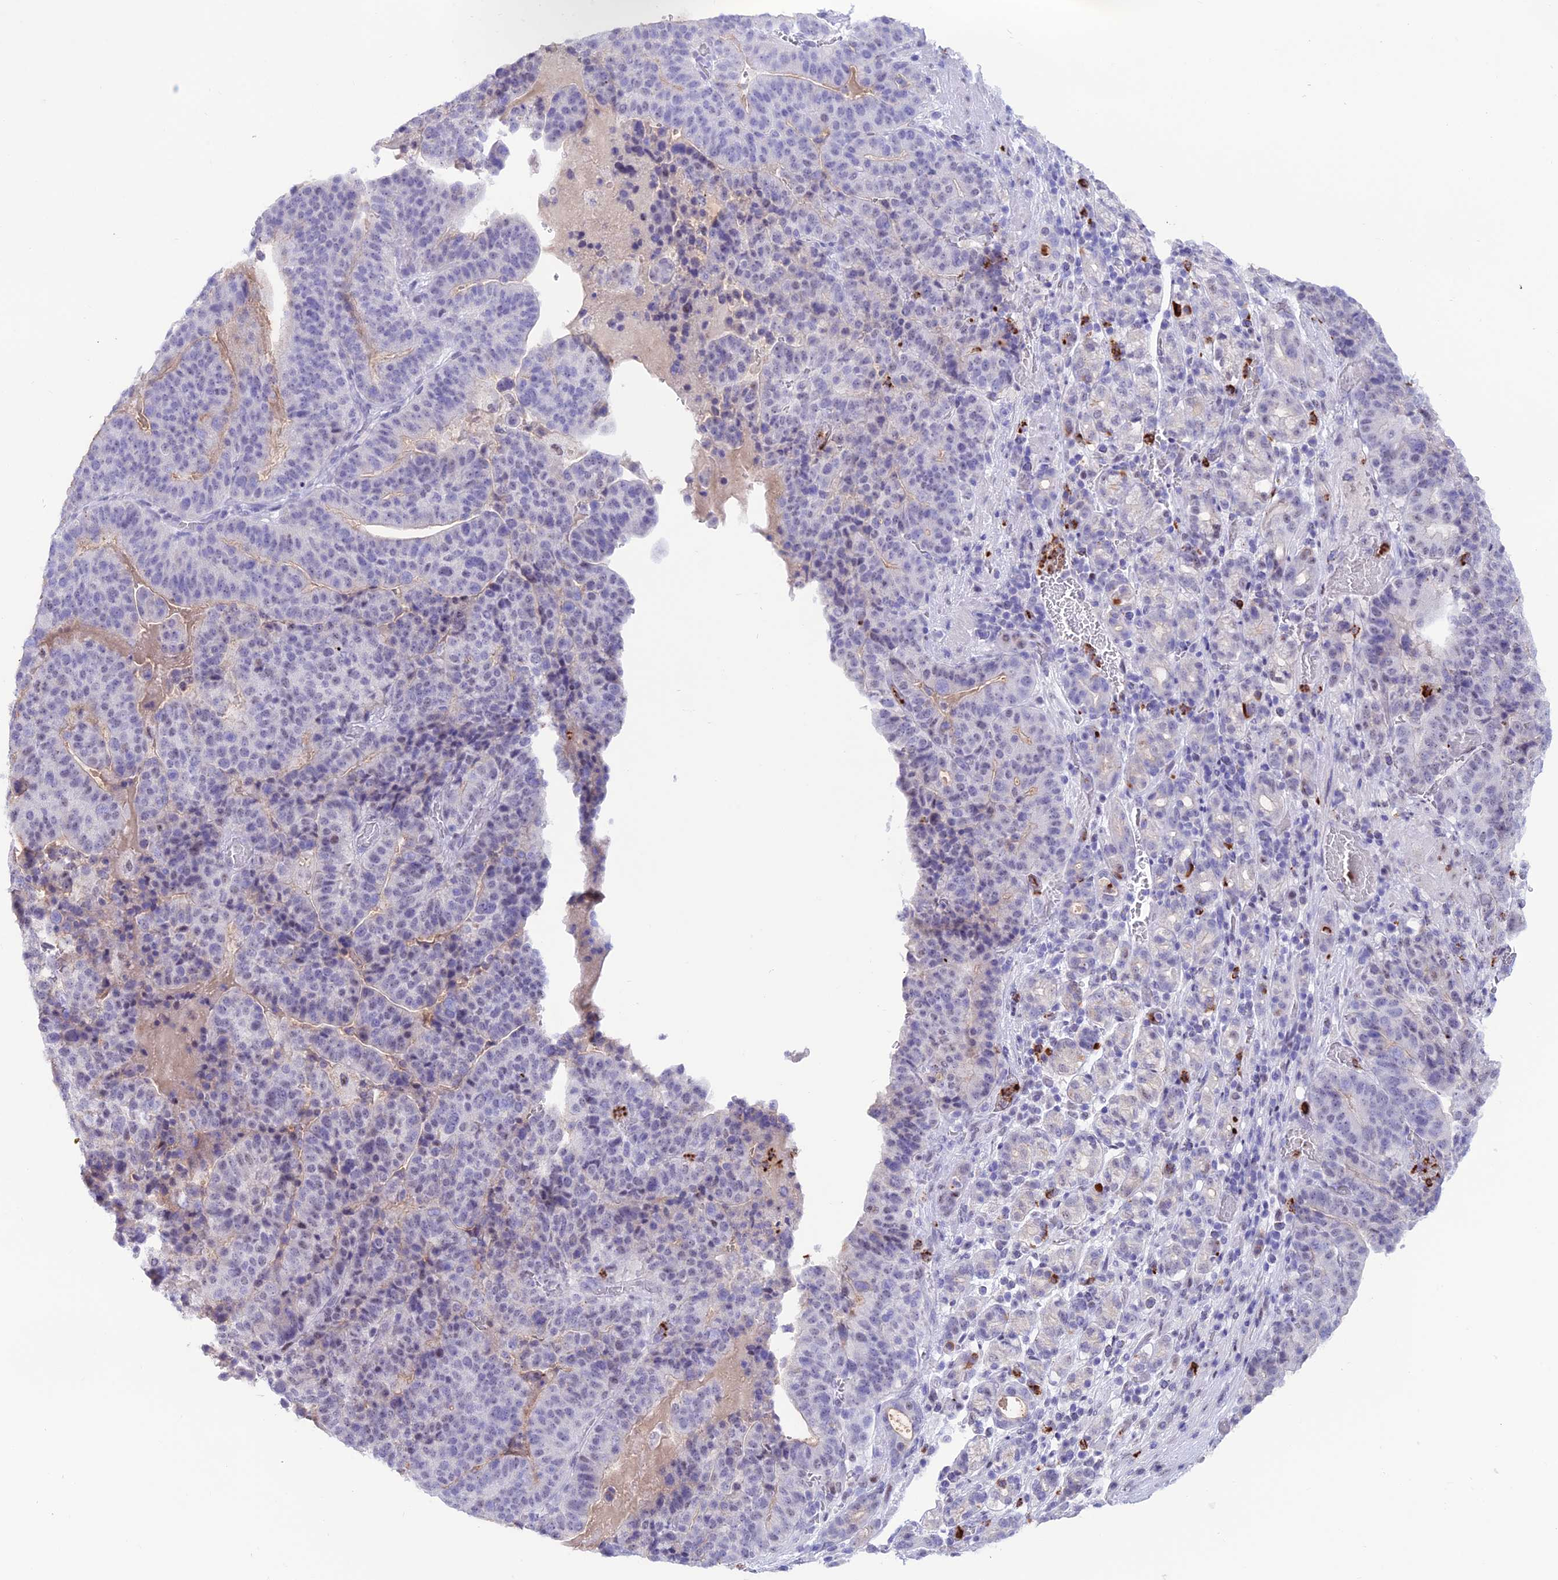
{"staining": {"intensity": "negative", "quantity": "none", "location": "none"}, "tissue": "stomach cancer", "cell_type": "Tumor cells", "image_type": "cancer", "snomed": [{"axis": "morphology", "description": "Adenocarcinoma, NOS"}, {"axis": "topography", "description": "Stomach"}], "caption": "Immunohistochemistry micrograph of neoplastic tissue: stomach cancer (adenocarcinoma) stained with DAB shows no significant protein expression in tumor cells.", "gene": "MFSD2B", "patient": {"sex": "male", "age": 48}}